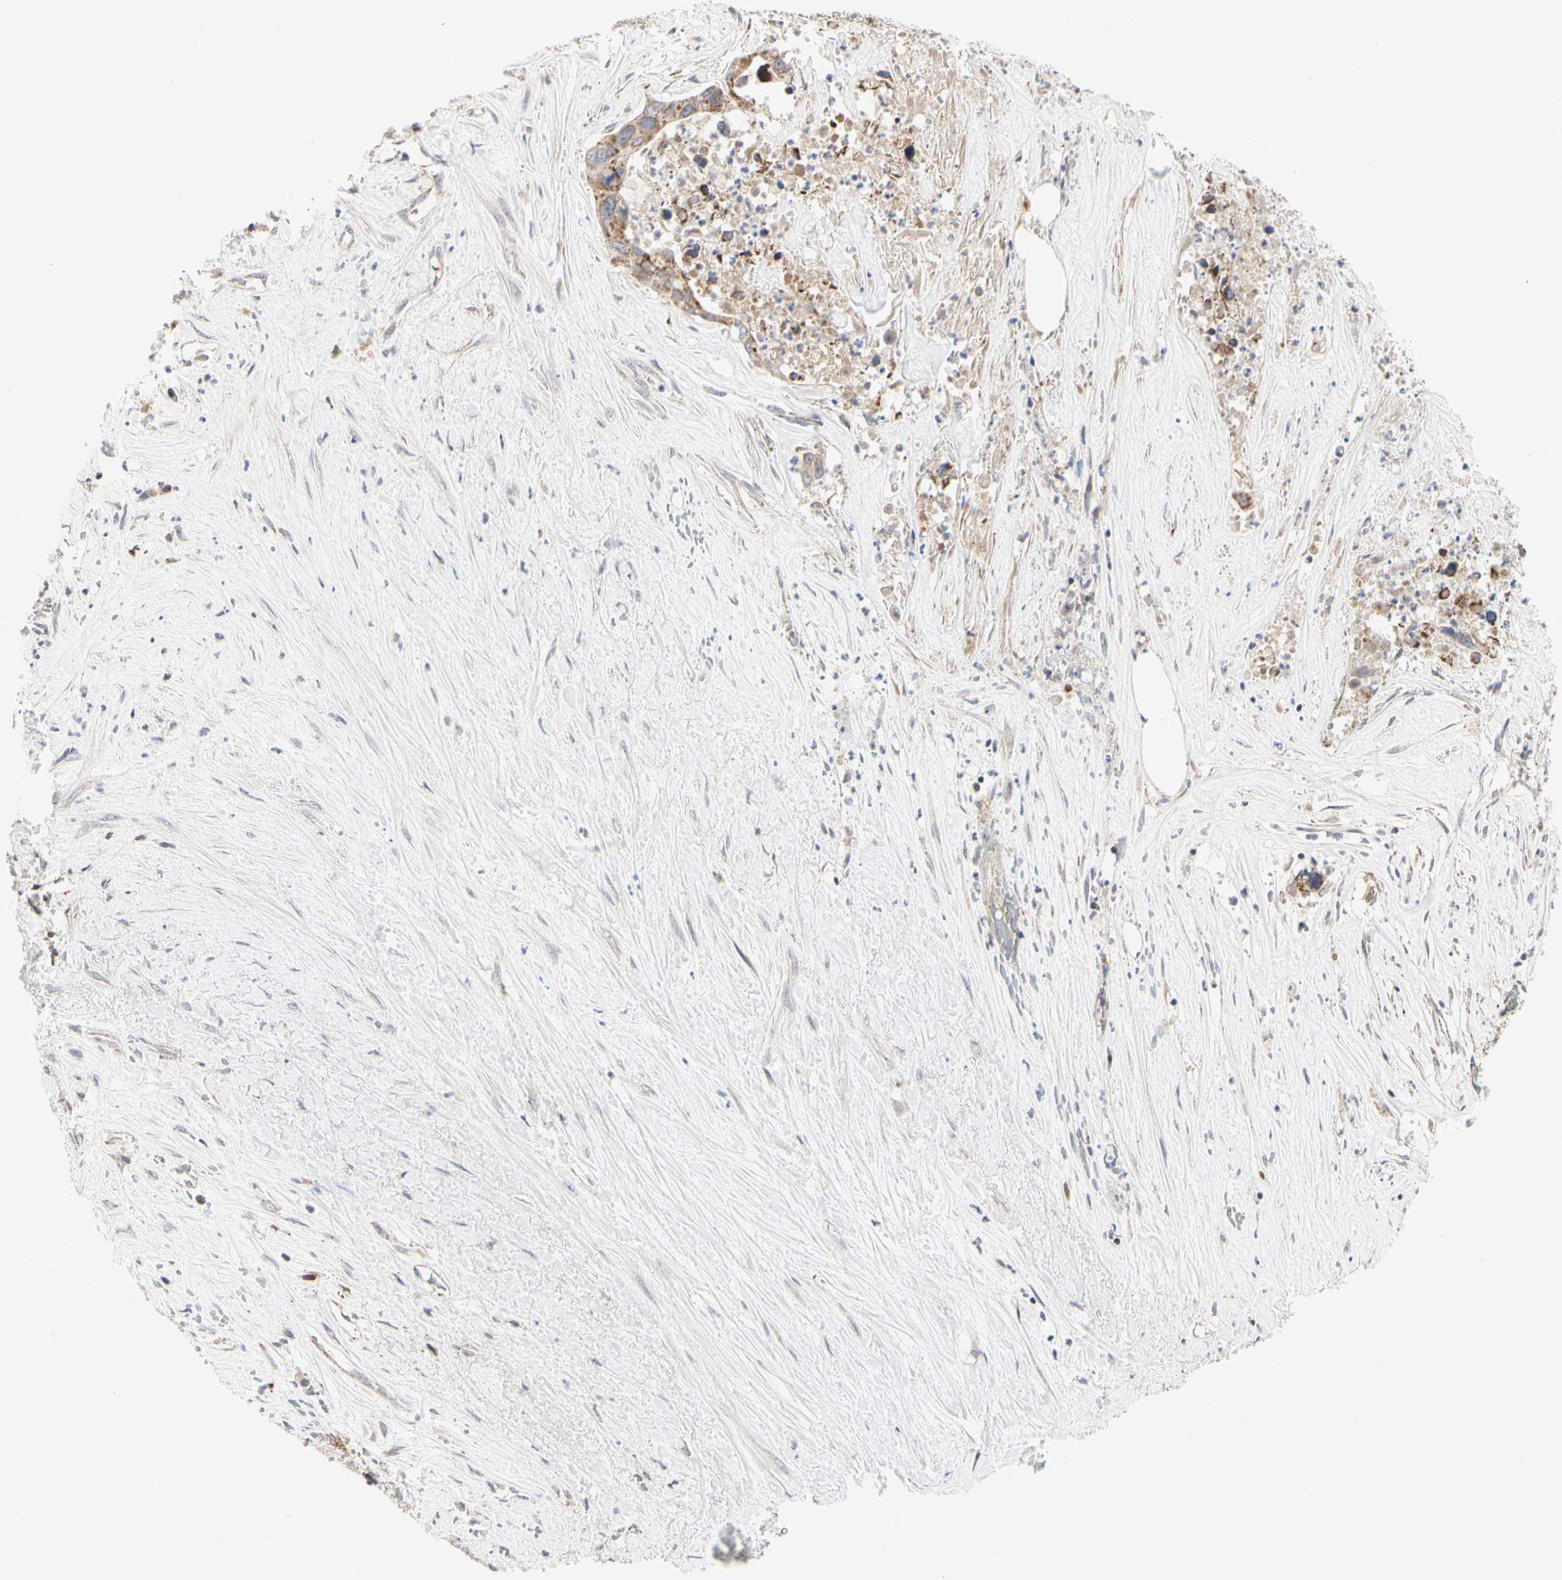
{"staining": {"intensity": "moderate", "quantity": "25%-75%", "location": "cytoplasmic/membranous"}, "tissue": "liver cancer", "cell_type": "Tumor cells", "image_type": "cancer", "snomed": [{"axis": "morphology", "description": "Cholangiocarcinoma"}, {"axis": "topography", "description": "Liver"}], "caption": "A photomicrograph of liver cancer stained for a protein reveals moderate cytoplasmic/membranous brown staining in tumor cells. (brown staining indicates protein expression, while blue staining denotes nuclei).", "gene": "TSKU", "patient": {"sex": "female", "age": 65}}